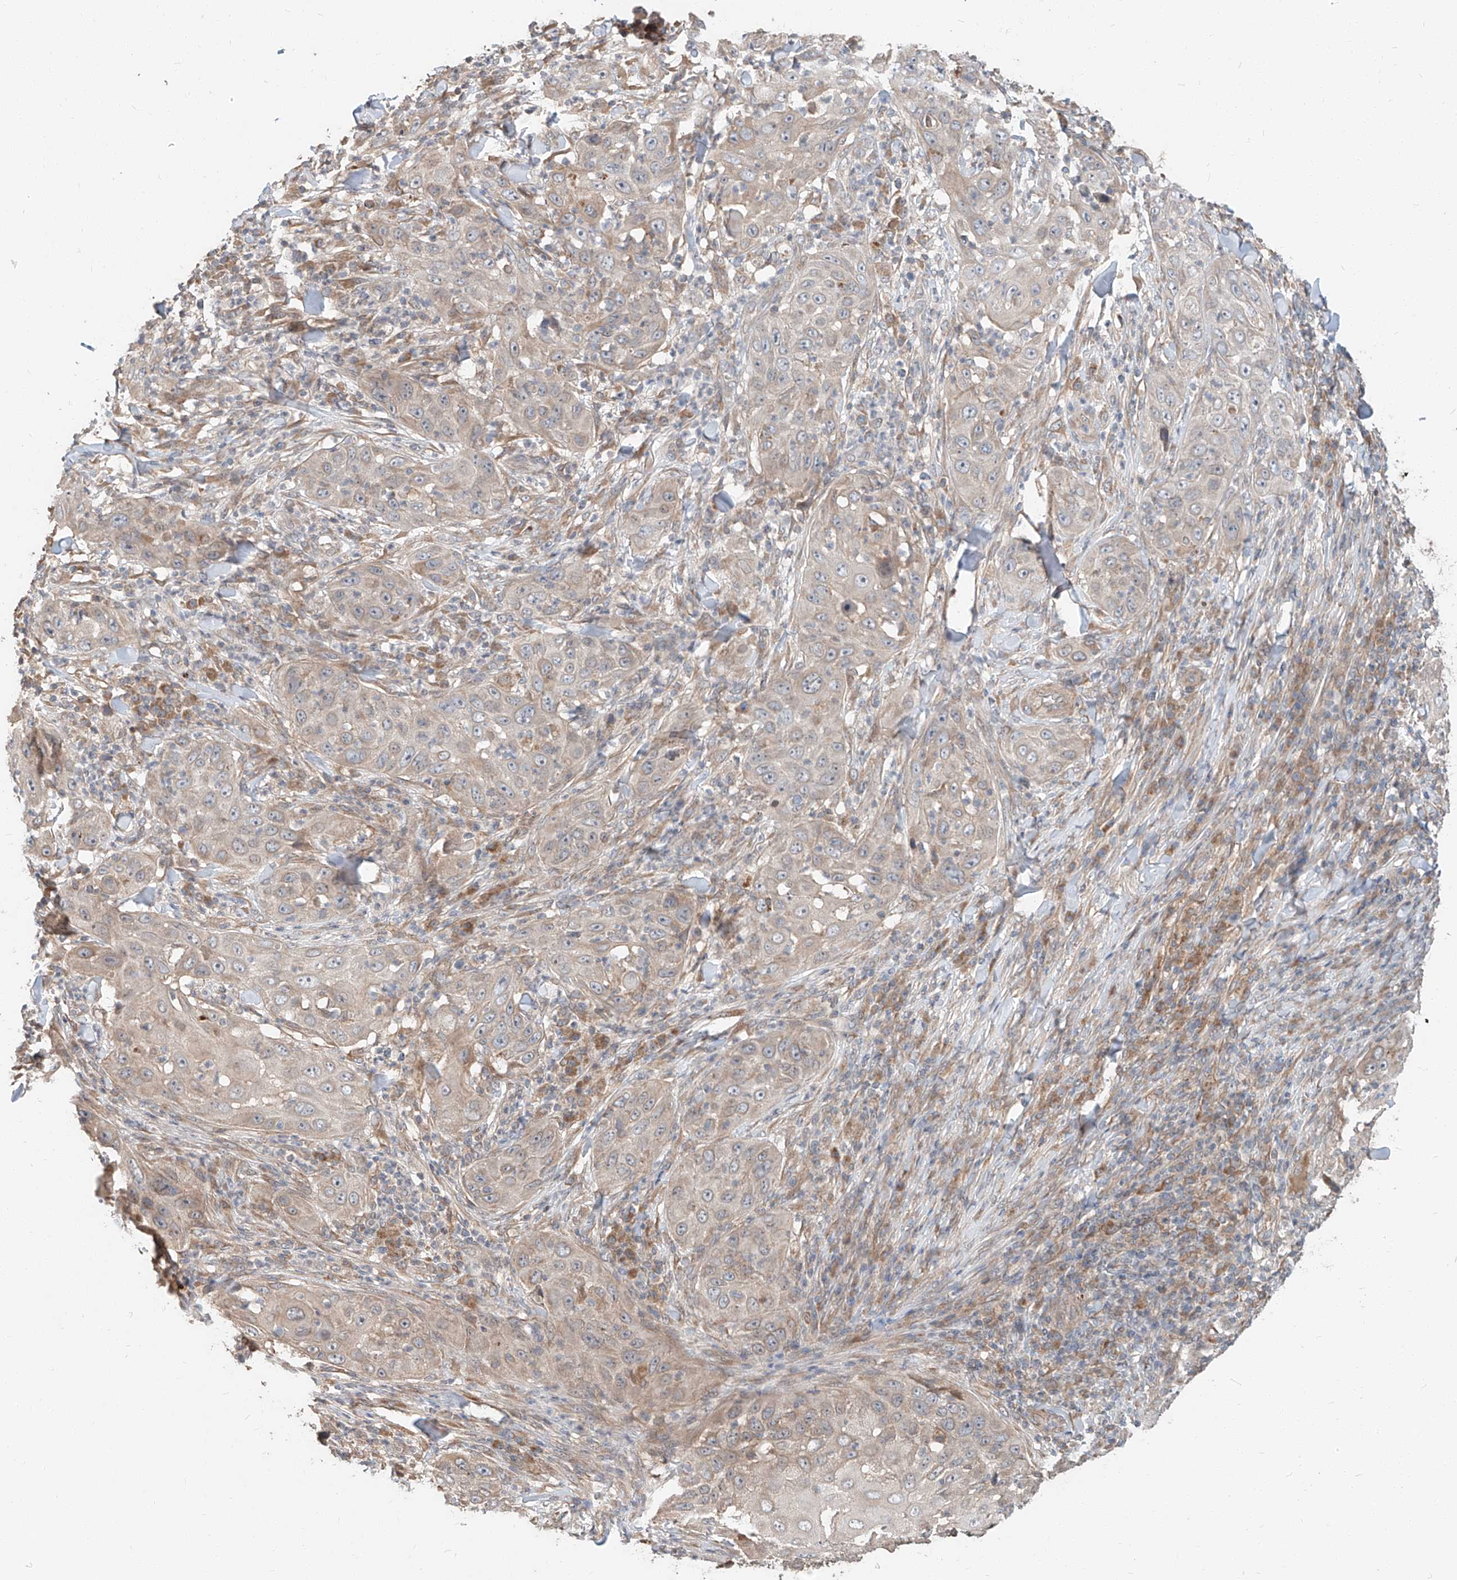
{"staining": {"intensity": "weak", "quantity": "<25%", "location": "cytoplasmic/membranous"}, "tissue": "skin cancer", "cell_type": "Tumor cells", "image_type": "cancer", "snomed": [{"axis": "morphology", "description": "Squamous cell carcinoma, NOS"}, {"axis": "topography", "description": "Skin"}], "caption": "Immunohistochemistry (IHC) of skin cancer shows no staining in tumor cells. (DAB (3,3'-diaminobenzidine) immunohistochemistry with hematoxylin counter stain).", "gene": "STX19", "patient": {"sex": "female", "age": 44}}